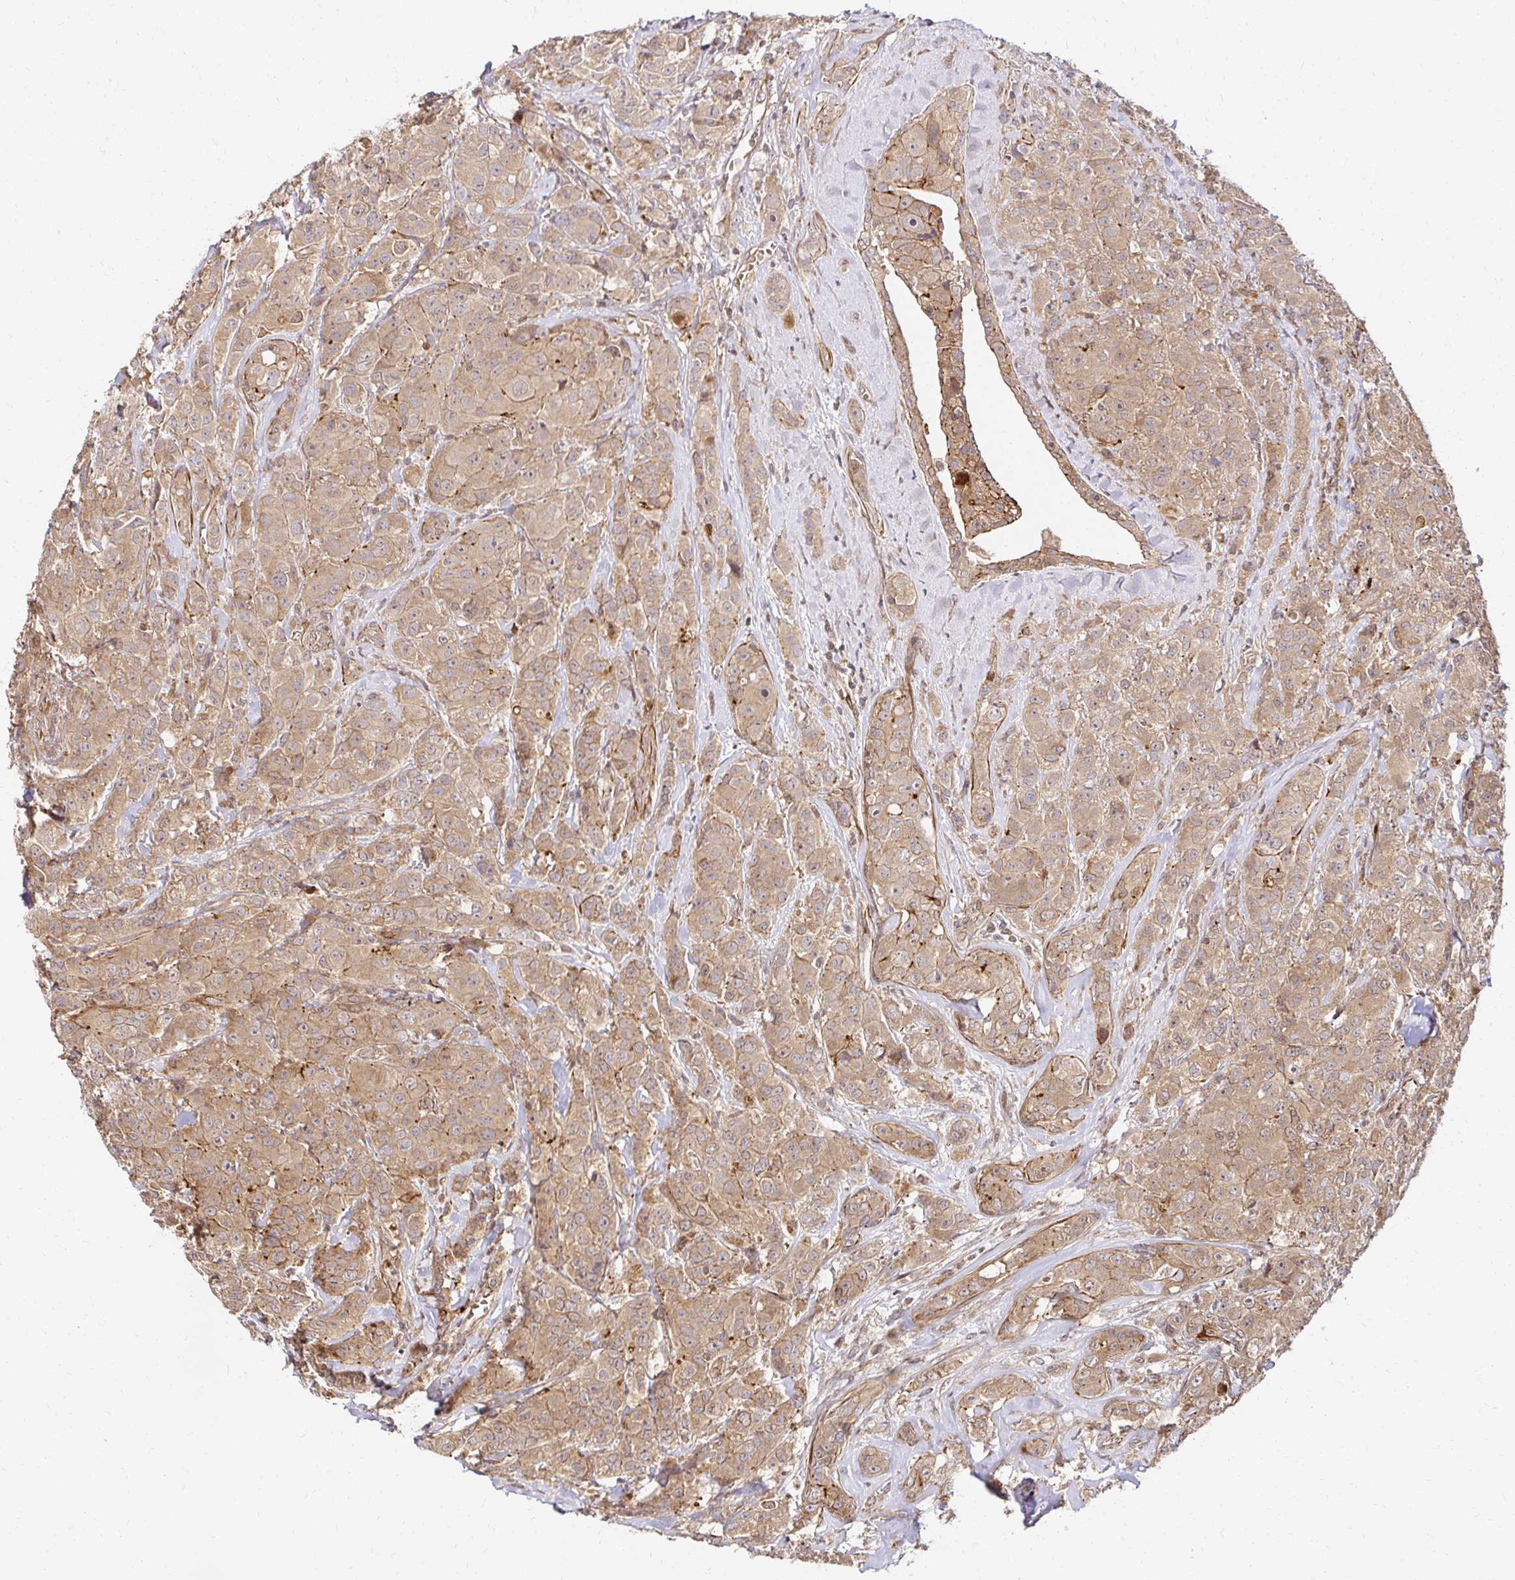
{"staining": {"intensity": "weak", "quantity": "25%-75%", "location": "cytoplasmic/membranous"}, "tissue": "breast cancer", "cell_type": "Tumor cells", "image_type": "cancer", "snomed": [{"axis": "morphology", "description": "Normal tissue, NOS"}, {"axis": "morphology", "description": "Duct carcinoma"}, {"axis": "topography", "description": "Breast"}], "caption": "Protein analysis of breast cancer tissue demonstrates weak cytoplasmic/membranous positivity in about 25%-75% of tumor cells.", "gene": "PSMA4", "patient": {"sex": "female", "age": 43}}